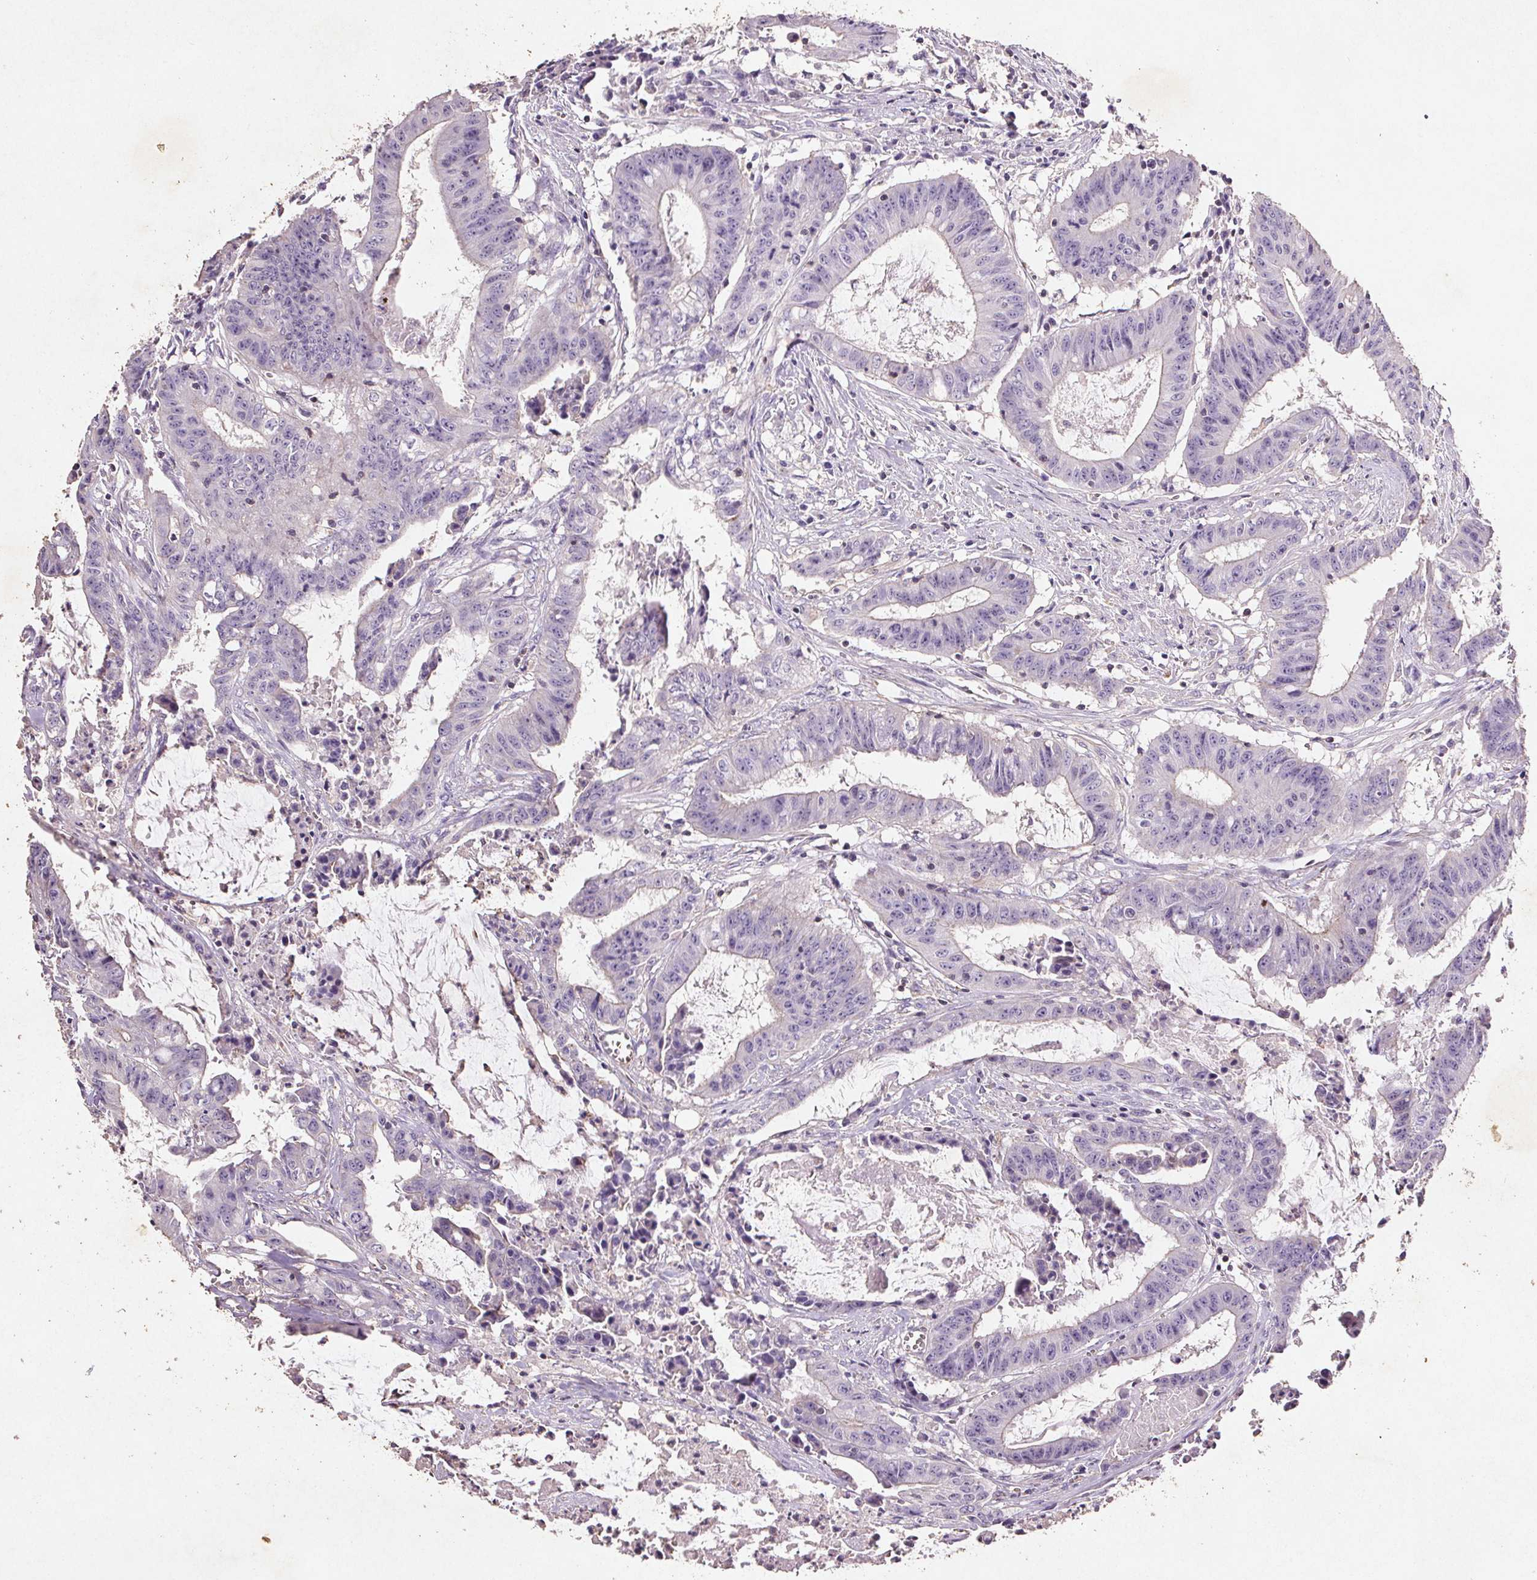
{"staining": {"intensity": "negative", "quantity": "none", "location": "none"}, "tissue": "colorectal cancer", "cell_type": "Tumor cells", "image_type": "cancer", "snomed": [{"axis": "morphology", "description": "Adenocarcinoma, NOS"}, {"axis": "topography", "description": "Colon"}], "caption": "Colorectal adenocarcinoma stained for a protein using immunohistochemistry displays no expression tumor cells.", "gene": "C19orf84", "patient": {"sex": "male", "age": 33}}